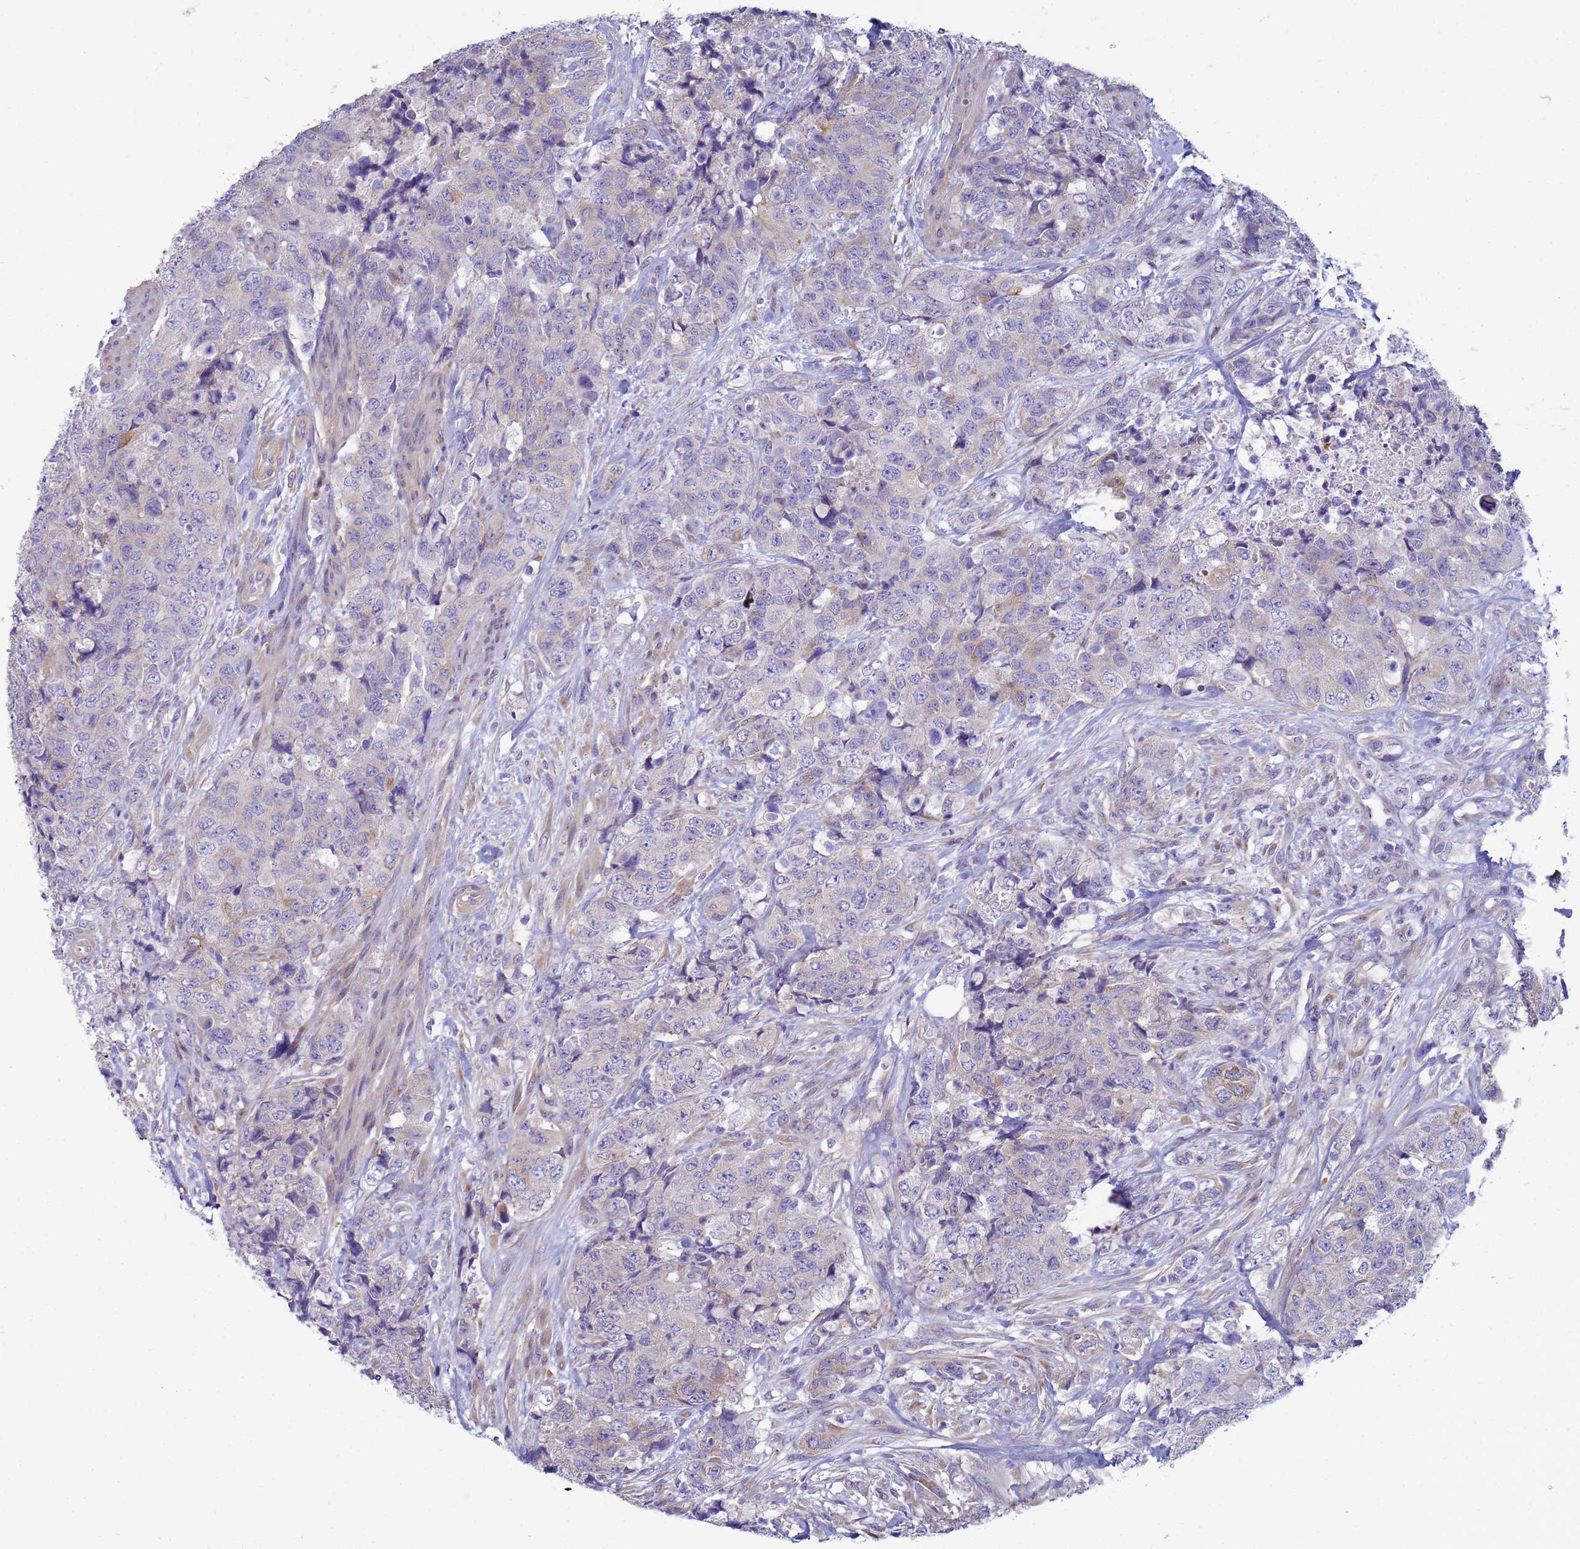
{"staining": {"intensity": "weak", "quantity": "<25%", "location": "cytoplasmic/membranous"}, "tissue": "urothelial cancer", "cell_type": "Tumor cells", "image_type": "cancer", "snomed": [{"axis": "morphology", "description": "Urothelial carcinoma, High grade"}, {"axis": "topography", "description": "Urinary bladder"}], "caption": "Protein analysis of urothelial cancer exhibits no significant positivity in tumor cells.", "gene": "TRPC6", "patient": {"sex": "female", "age": 78}}